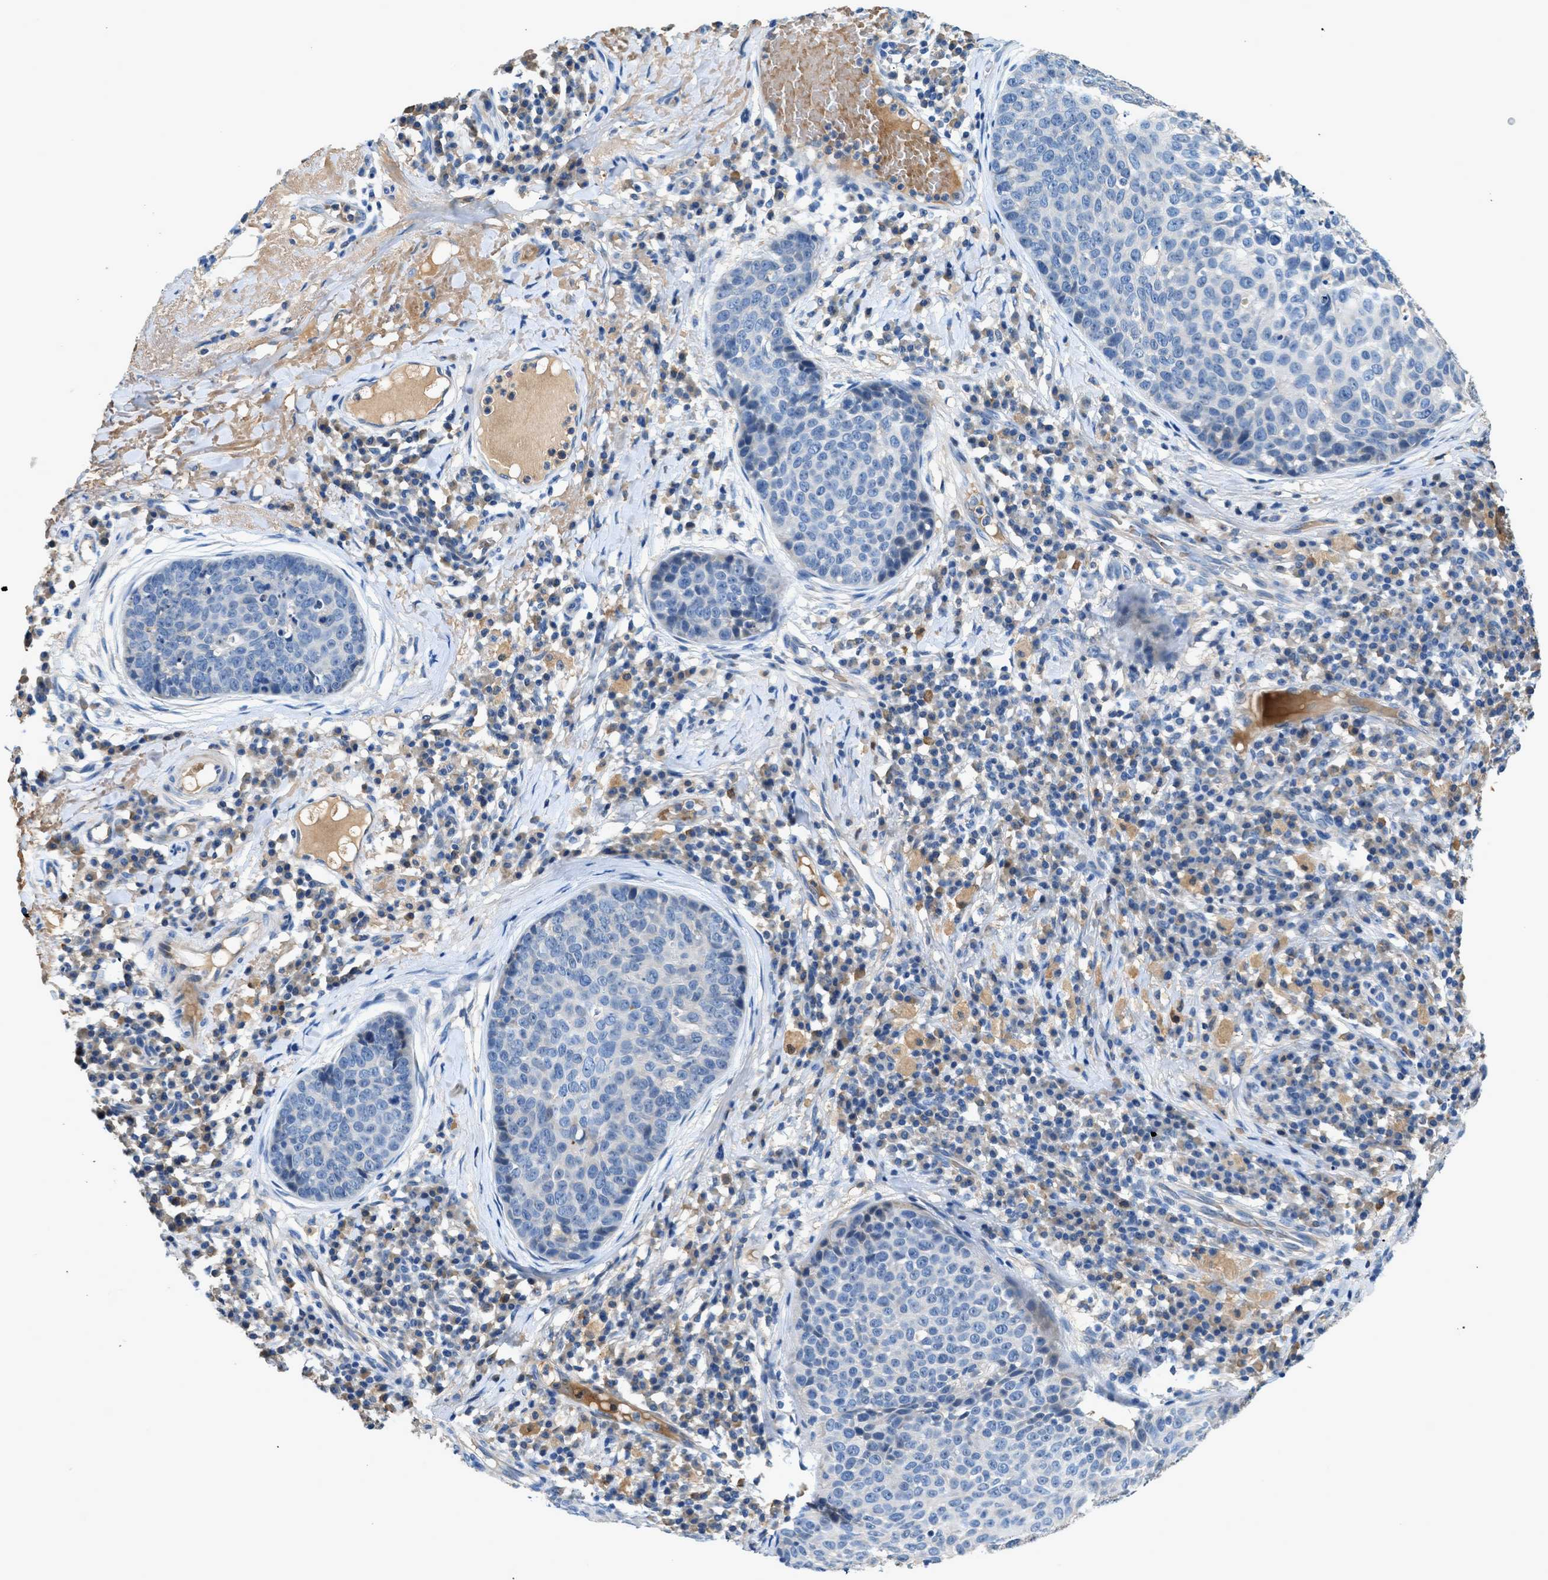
{"staining": {"intensity": "negative", "quantity": "none", "location": "none"}, "tissue": "skin cancer", "cell_type": "Tumor cells", "image_type": "cancer", "snomed": [{"axis": "morphology", "description": "Squamous cell carcinoma in situ, NOS"}, {"axis": "morphology", "description": "Squamous cell carcinoma, NOS"}, {"axis": "topography", "description": "Skin"}], "caption": "DAB (3,3'-diaminobenzidine) immunohistochemical staining of squamous cell carcinoma in situ (skin) displays no significant staining in tumor cells.", "gene": "RWDD2B", "patient": {"sex": "male", "age": 93}}